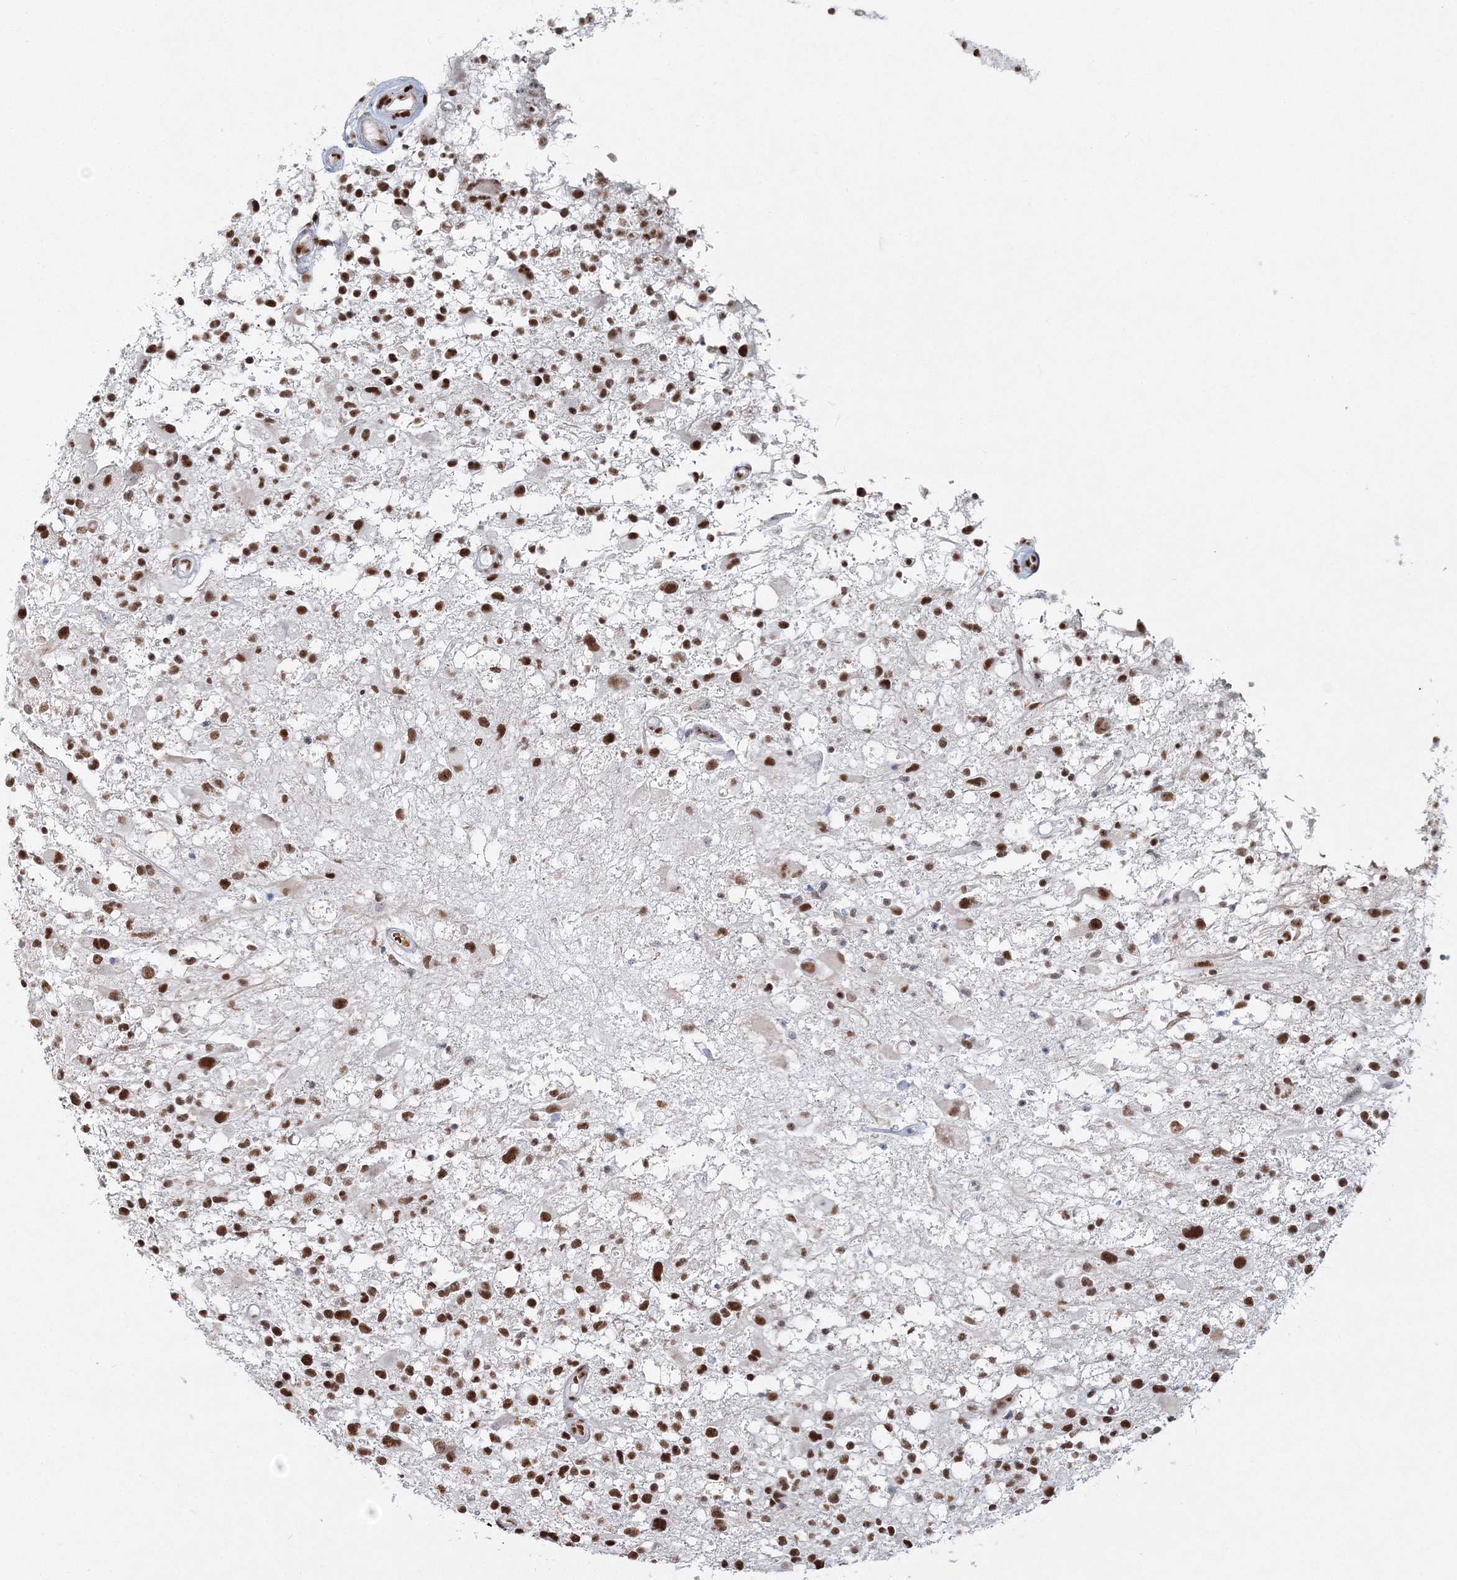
{"staining": {"intensity": "moderate", "quantity": ">75%", "location": "nuclear"}, "tissue": "glioma", "cell_type": "Tumor cells", "image_type": "cancer", "snomed": [{"axis": "morphology", "description": "Glioma, malignant, High grade"}, {"axis": "morphology", "description": "Glioblastoma, NOS"}, {"axis": "topography", "description": "Brain"}], "caption": "Immunohistochemical staining of human malignant high-grade glioma exhibits medium levels of moderate nuclear protein staining in about >75% of tumor cells.", "gene": "QRICH1", "patient": {"sex": "male", "age": 60}}